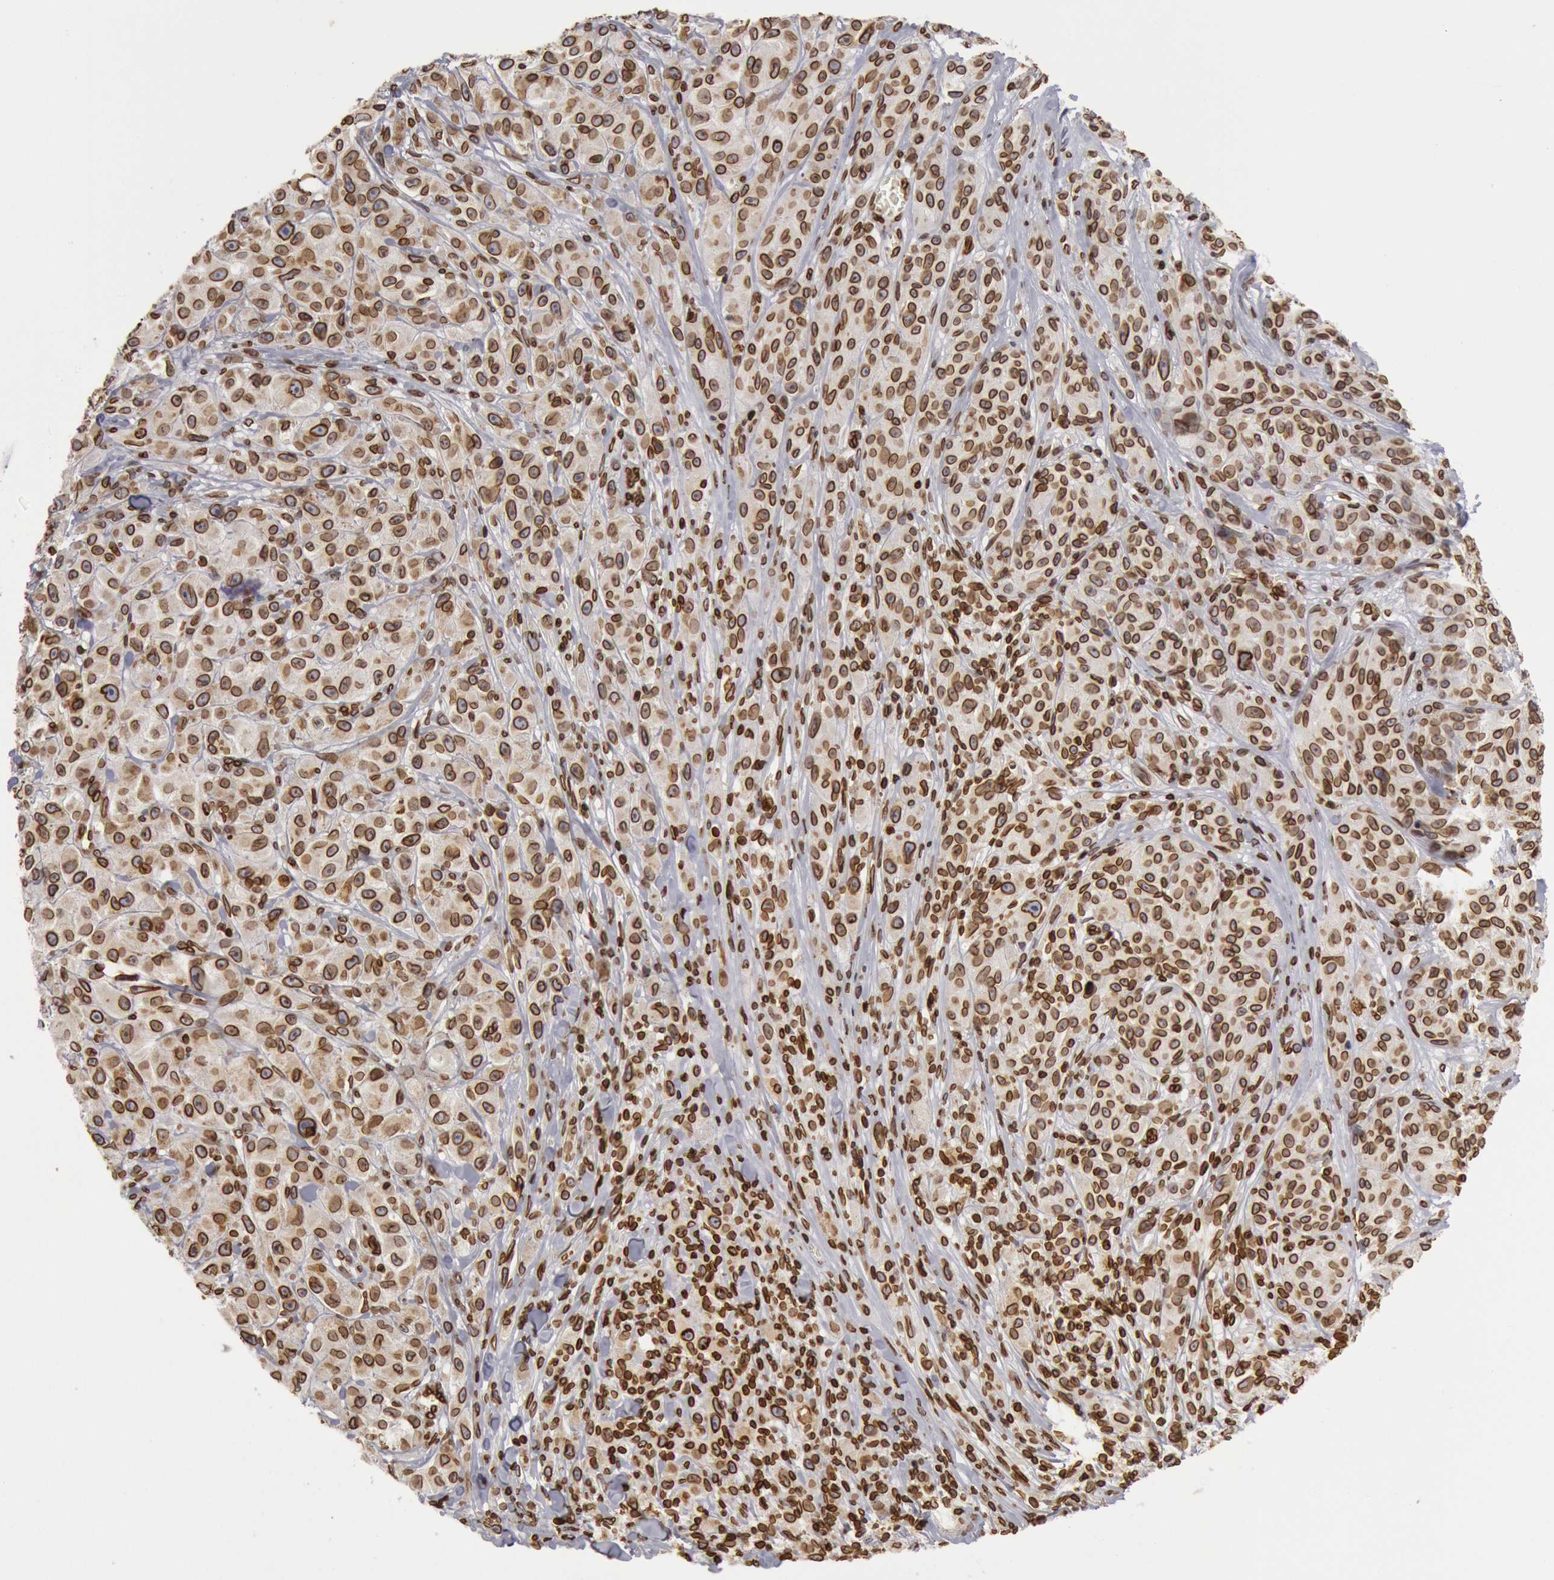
{"staining": {"intensity": "strong", "quantity": ">75%", "location": "cytoplasmic/membranous,nuclear"}, "tissue": "melanoma", "cell_type": "Tumor cells", "image_type": "cancer", "snomed": [{"axis": "morphology", "description": "Malignant melanoma, NOS"}, {"axis": "topography", "description": "Skin"}], "caption": "Immunohistochemical staining of malignant melanoma reveals high levels of strong cytoplasmic/membranous and nuclear expression in about >75% of tumor cells. (DAB IHC, brown staining for protein, blue staining for nuclei).", "gene": "SUN2", "patient": {"sex": "male", "age": 56}}